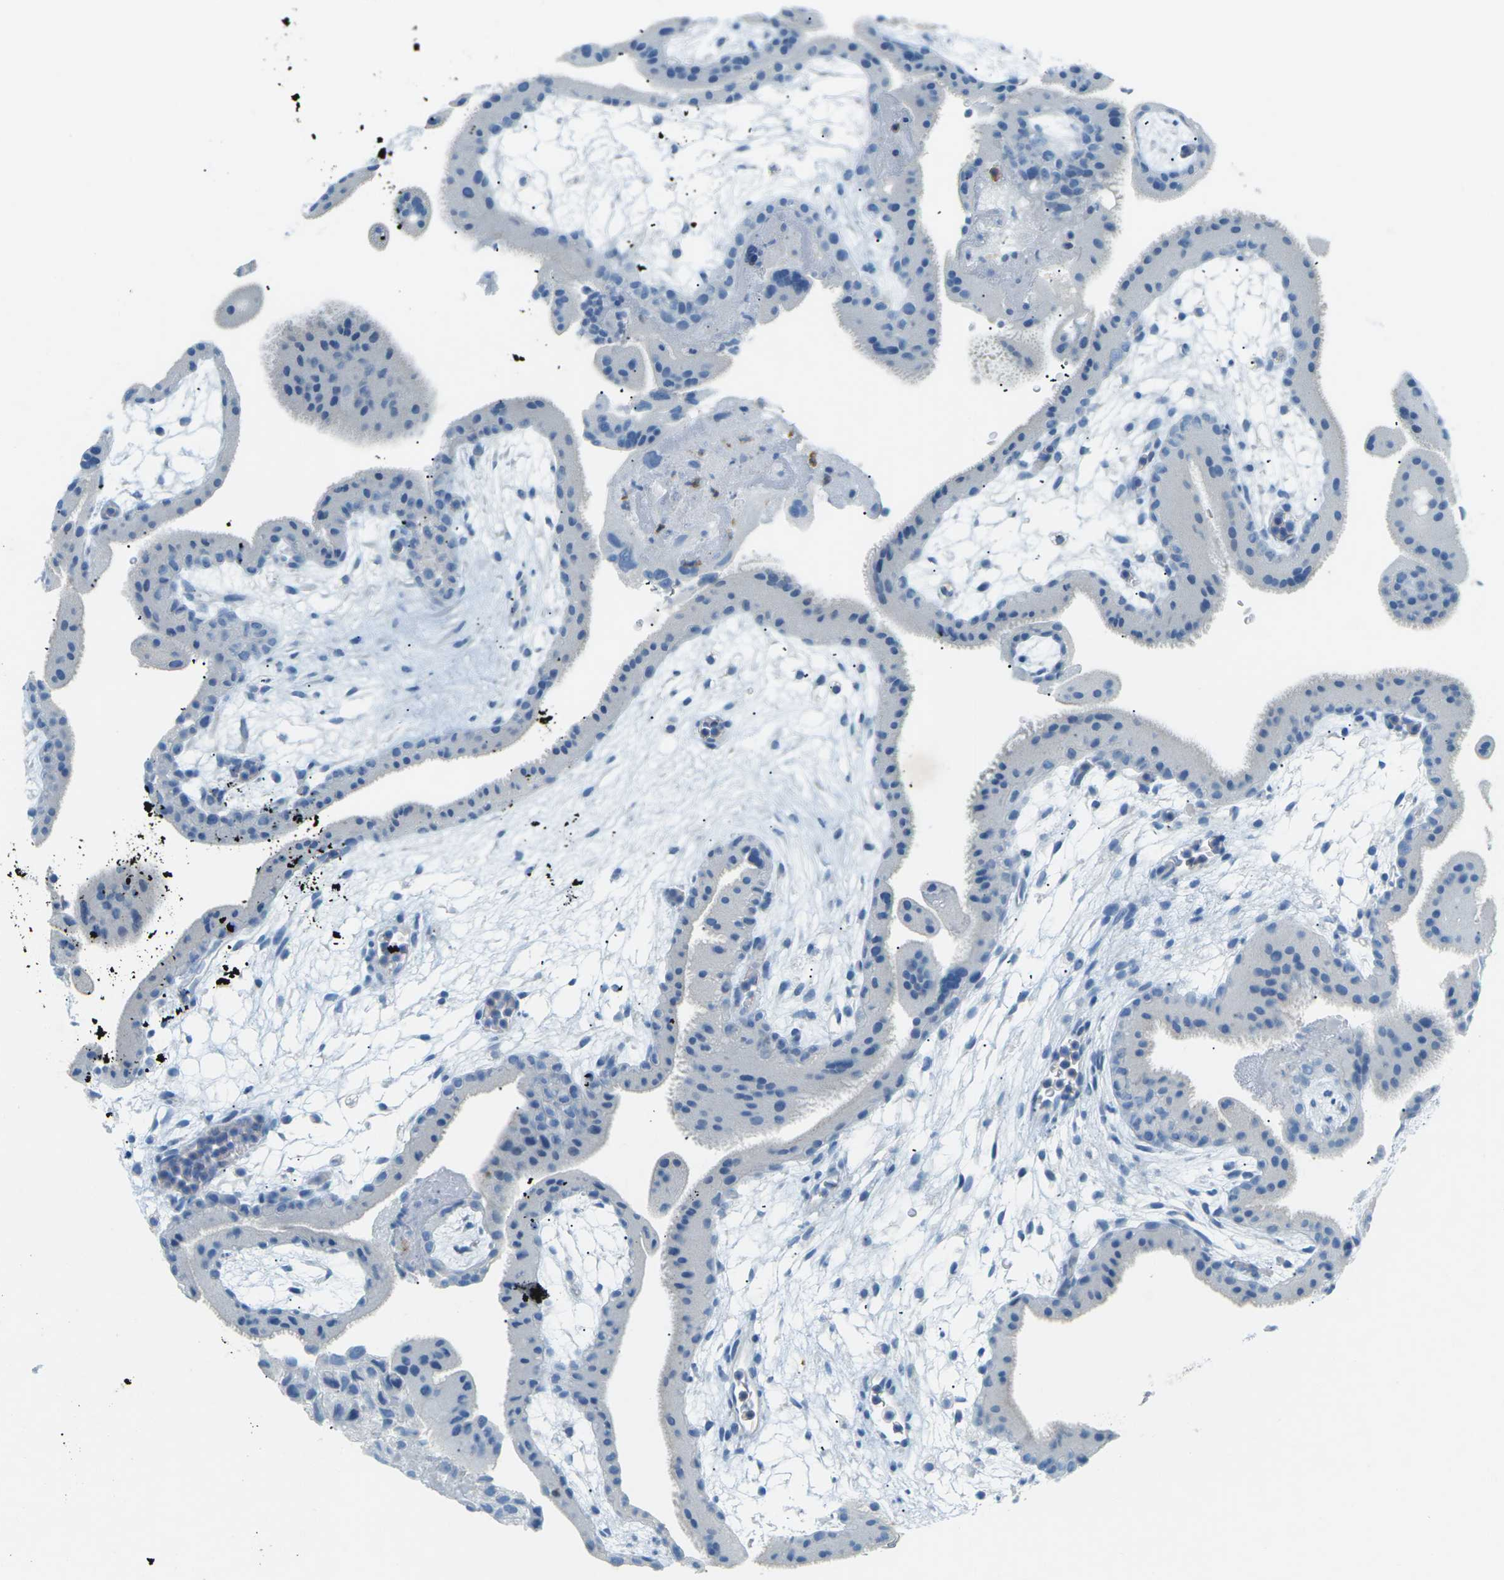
{"staining": {"intensity": "negative", "quantity": "none", "location": "none"}, "tissue": "placenta", "cell_type": "Trophoblastic cells", "image_type": "normal", "snomed": [{"axis": "morphology", "description": "Normal tissue, NOS"}, {"axis": "topography", "description": "Placenta"}], "caption": "This is a image of immunohistochemistry (IHC) staining of normal placenta, which shows no staining in trophoblastic cells. (Immunohistochemistry, brightfield microscopy, high magnification).", "gene": "CDH16", "patient": {"sex": "female", "age": 19}}